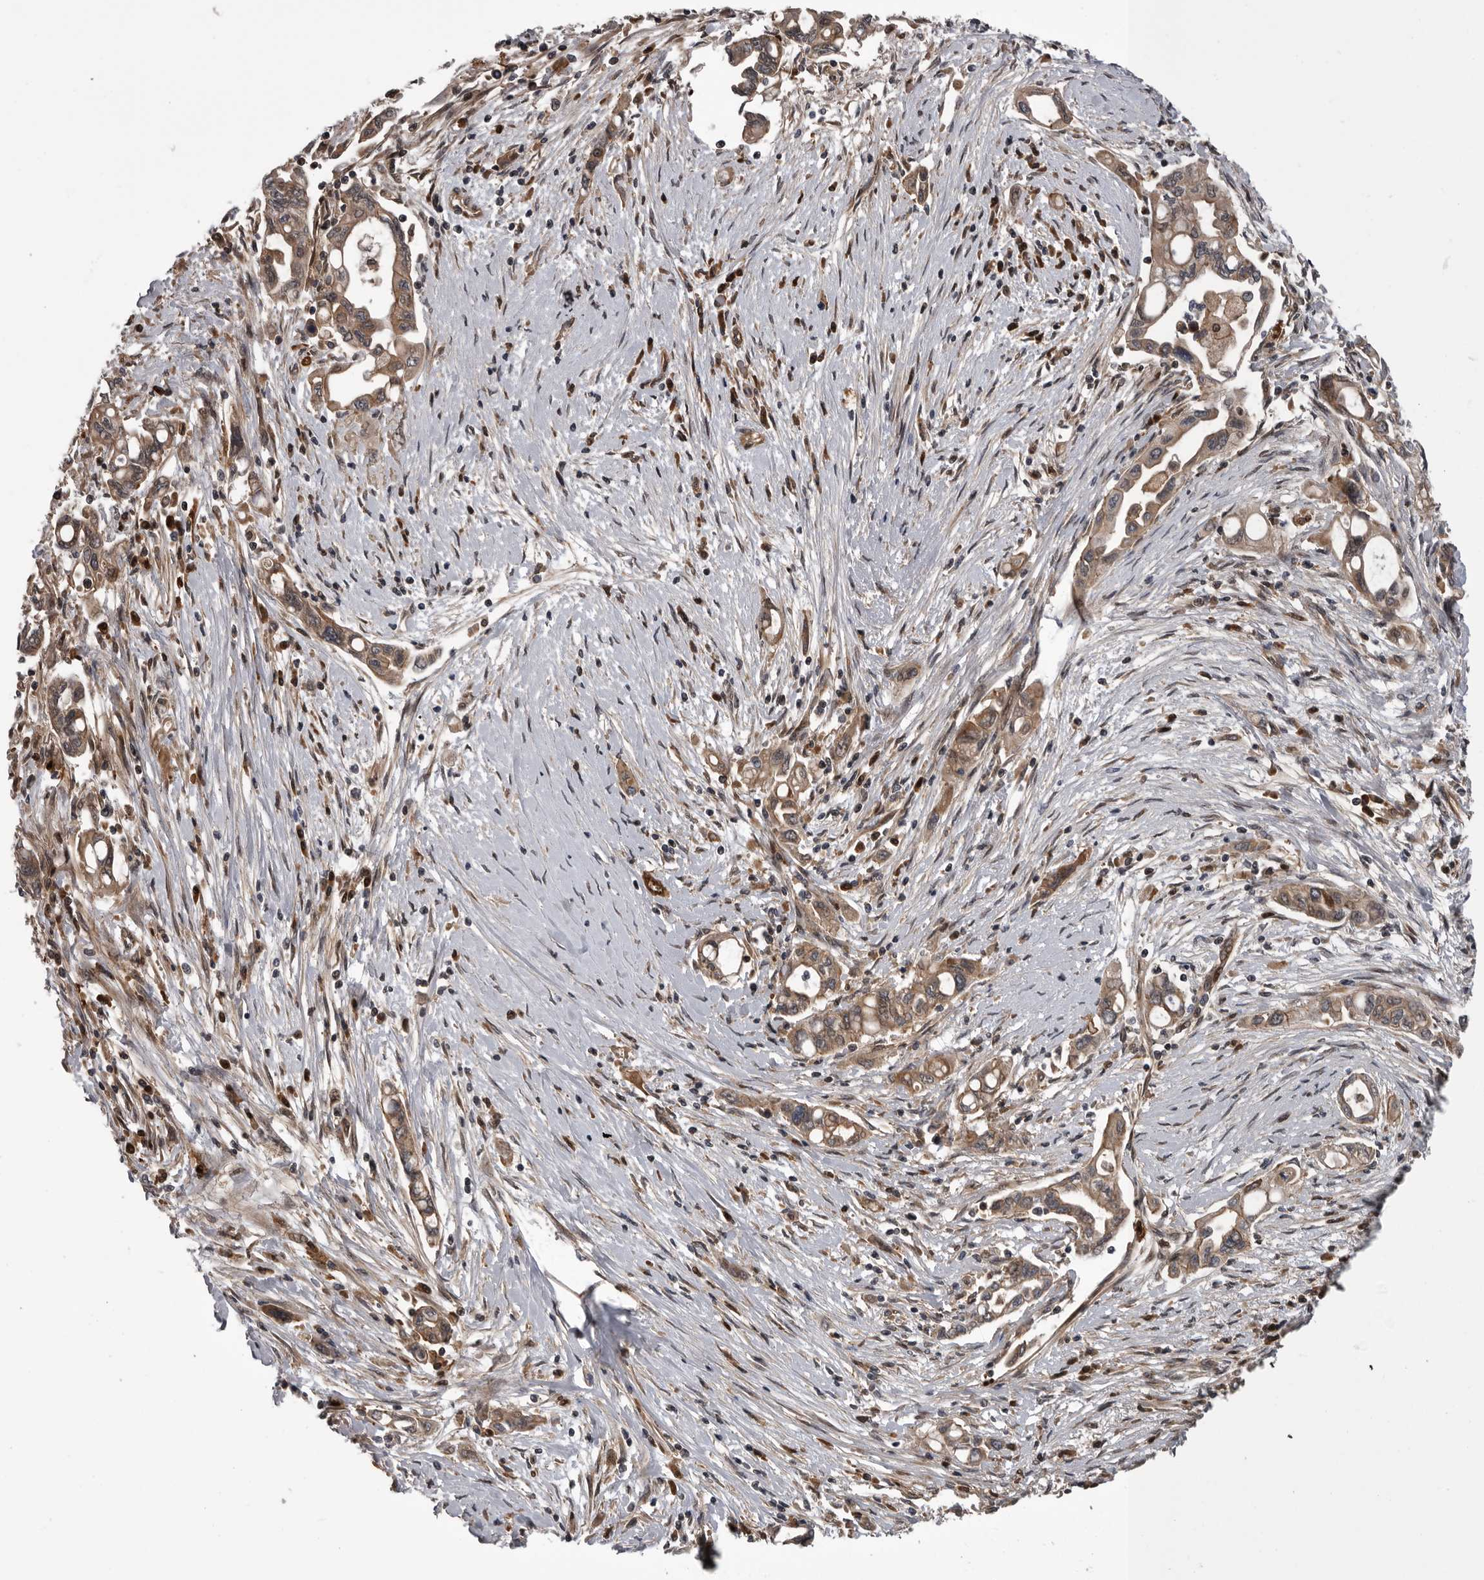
{"staining": {"intensity": "moderate", "quantity": ">75%", "location": "cytoplasmic/membranous"}, "tissue": "pancreatic cancer", "cell_type": "Tumor cells", "image_type": "cancer", "snomed": [{"axis": "morphology", "description": "Adenocarcinoma, NOS"}, {"axis": "topography", "description": "Pancreas"}], "caption": "Pancreatic cancer (adenocarcinoma) stained for a protein exhibits moderate cytoplasmic/membranous positivity in tumor cells. (IHC, brightfield microscopy, high magnification).", "gene": "RAB3GAP2", "patient": {"sex": "female", "age": 57}}